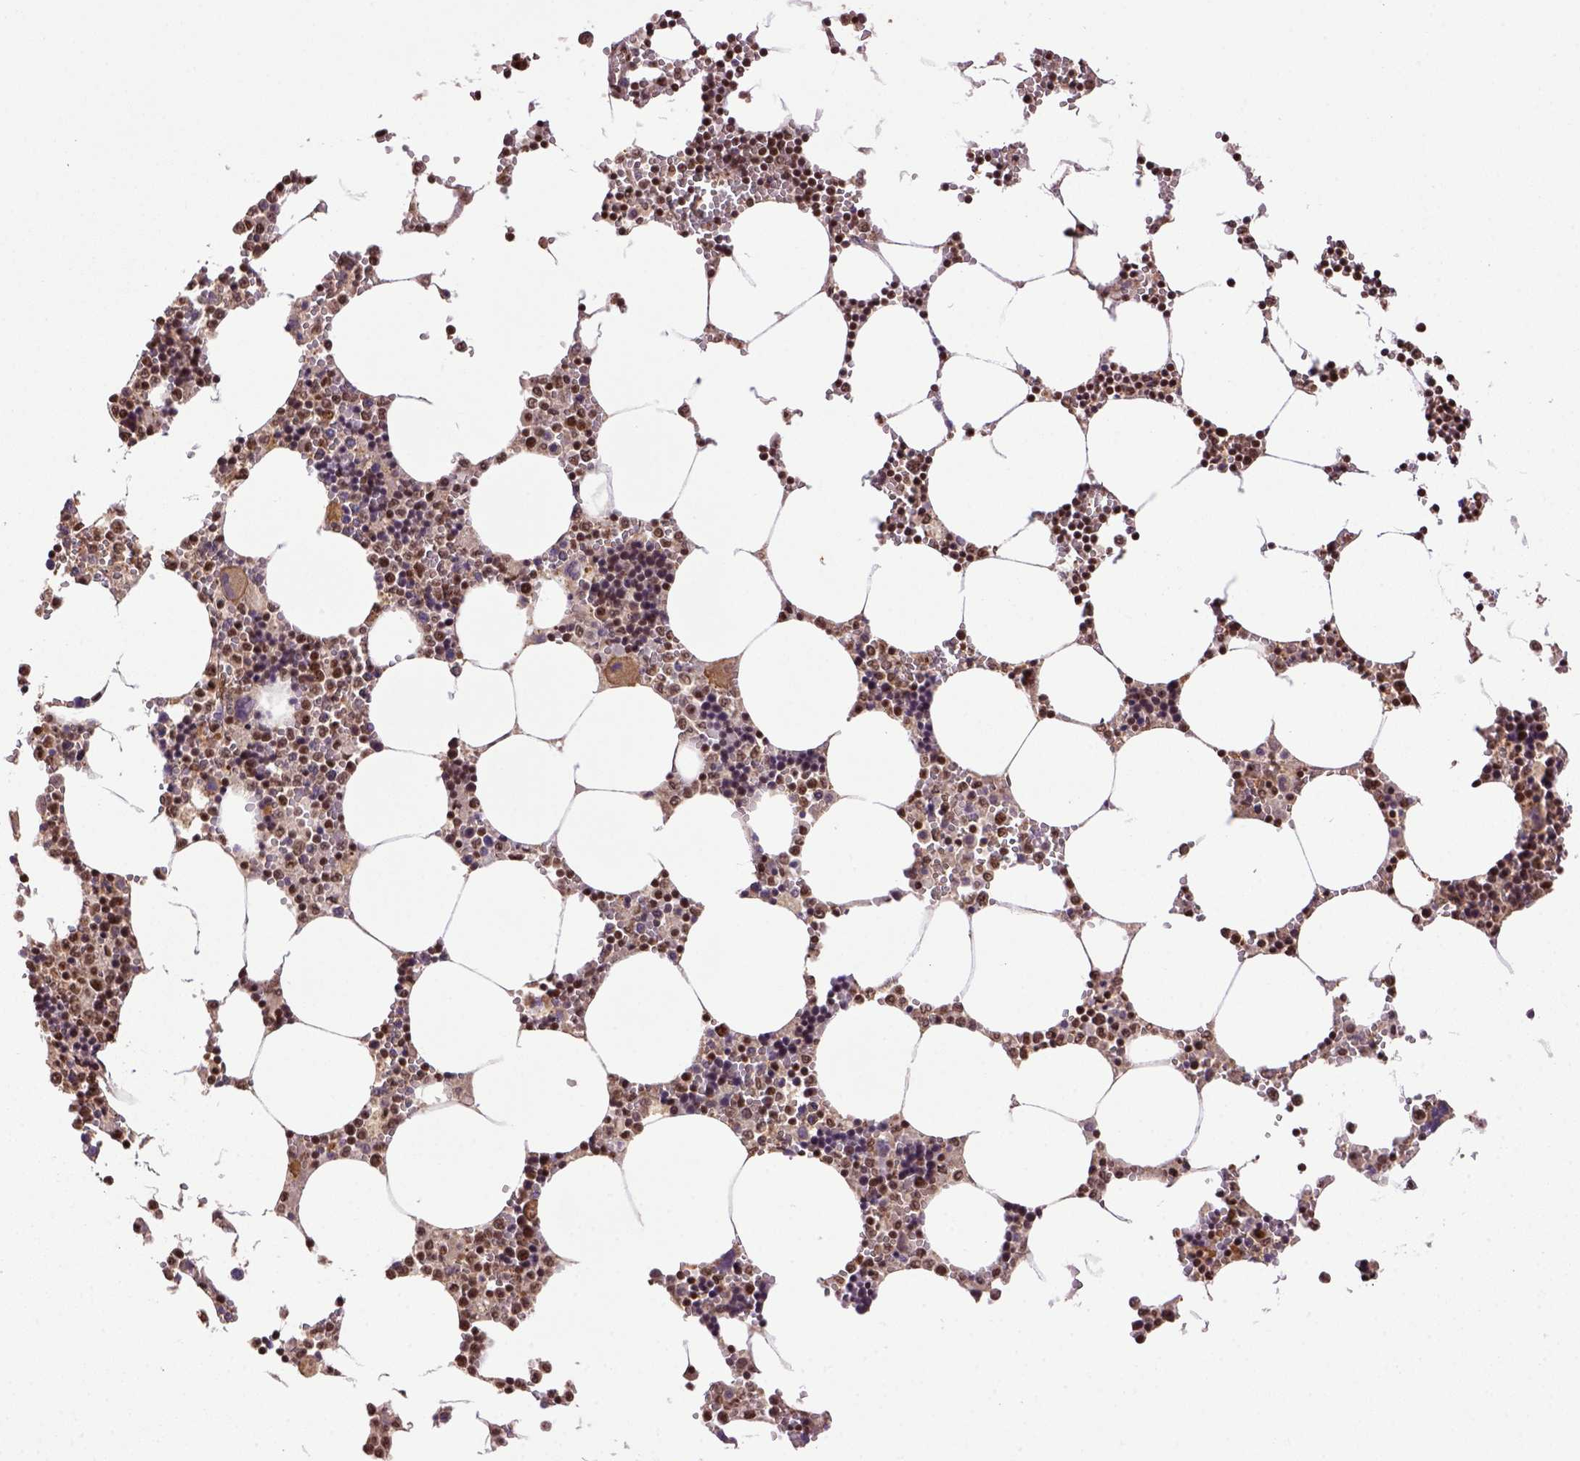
{"staining": {"intensity": "strong", "quantity": "25%-75%", "location": "nuclear"}, "tissue": "bone marrow", "cell_type": "Hematopoietic cells", "image_type": "normal", "snomed": [{"axis": "morphology", "description": "Normal tissue, NOS"}, {"axis": "topography", "description": "Bone marrow"}], "caption": "The immunohistochemical stain labels strong nuclear staining in hematopoietic cells of benign bone marrow. (Brightfield microscopy of DAB IHC at high magnification).", "gene": "PPIG", "patient": {"sex": "male", "age": 54}}